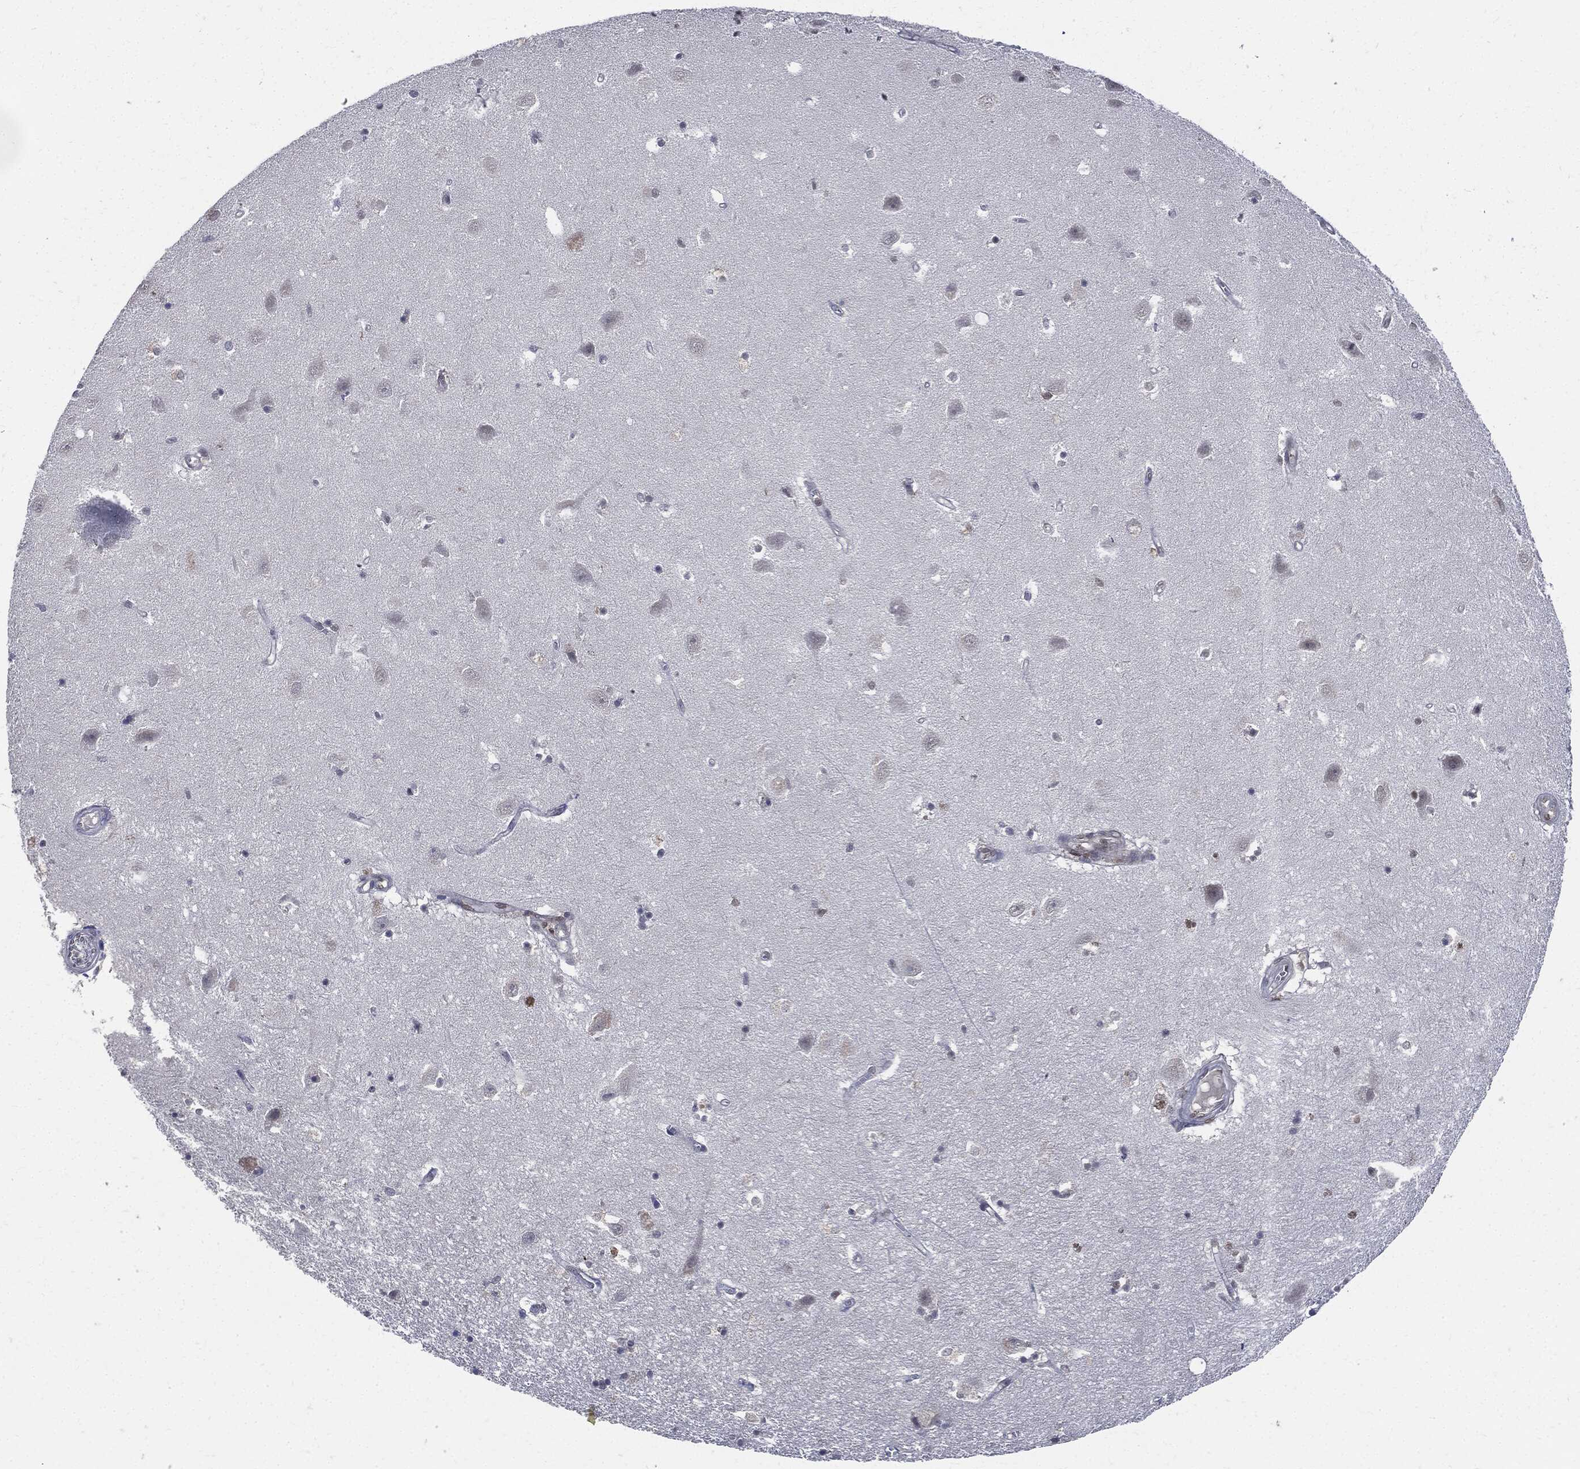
{"staining": {"intensity": "negative", "quantity": "none", "location": "none"}, "tissue": "hippocampus", "cell_type": "Glial cells", "image_type": "normal", "snomed": [{"axis": "morphology", "description": "Normal tissue, NOS"}, {"axis": "topography", "description": "Hippocampus"}], "caption": "Glial cells show no significant protein expression in unremarkable hippocampus. The staining is performed using DAB brown chromogen with nuclei counter-stained in using hematoxylin.", "gene": "PCNA", "patient": {"sex": "female", "age": 64}}